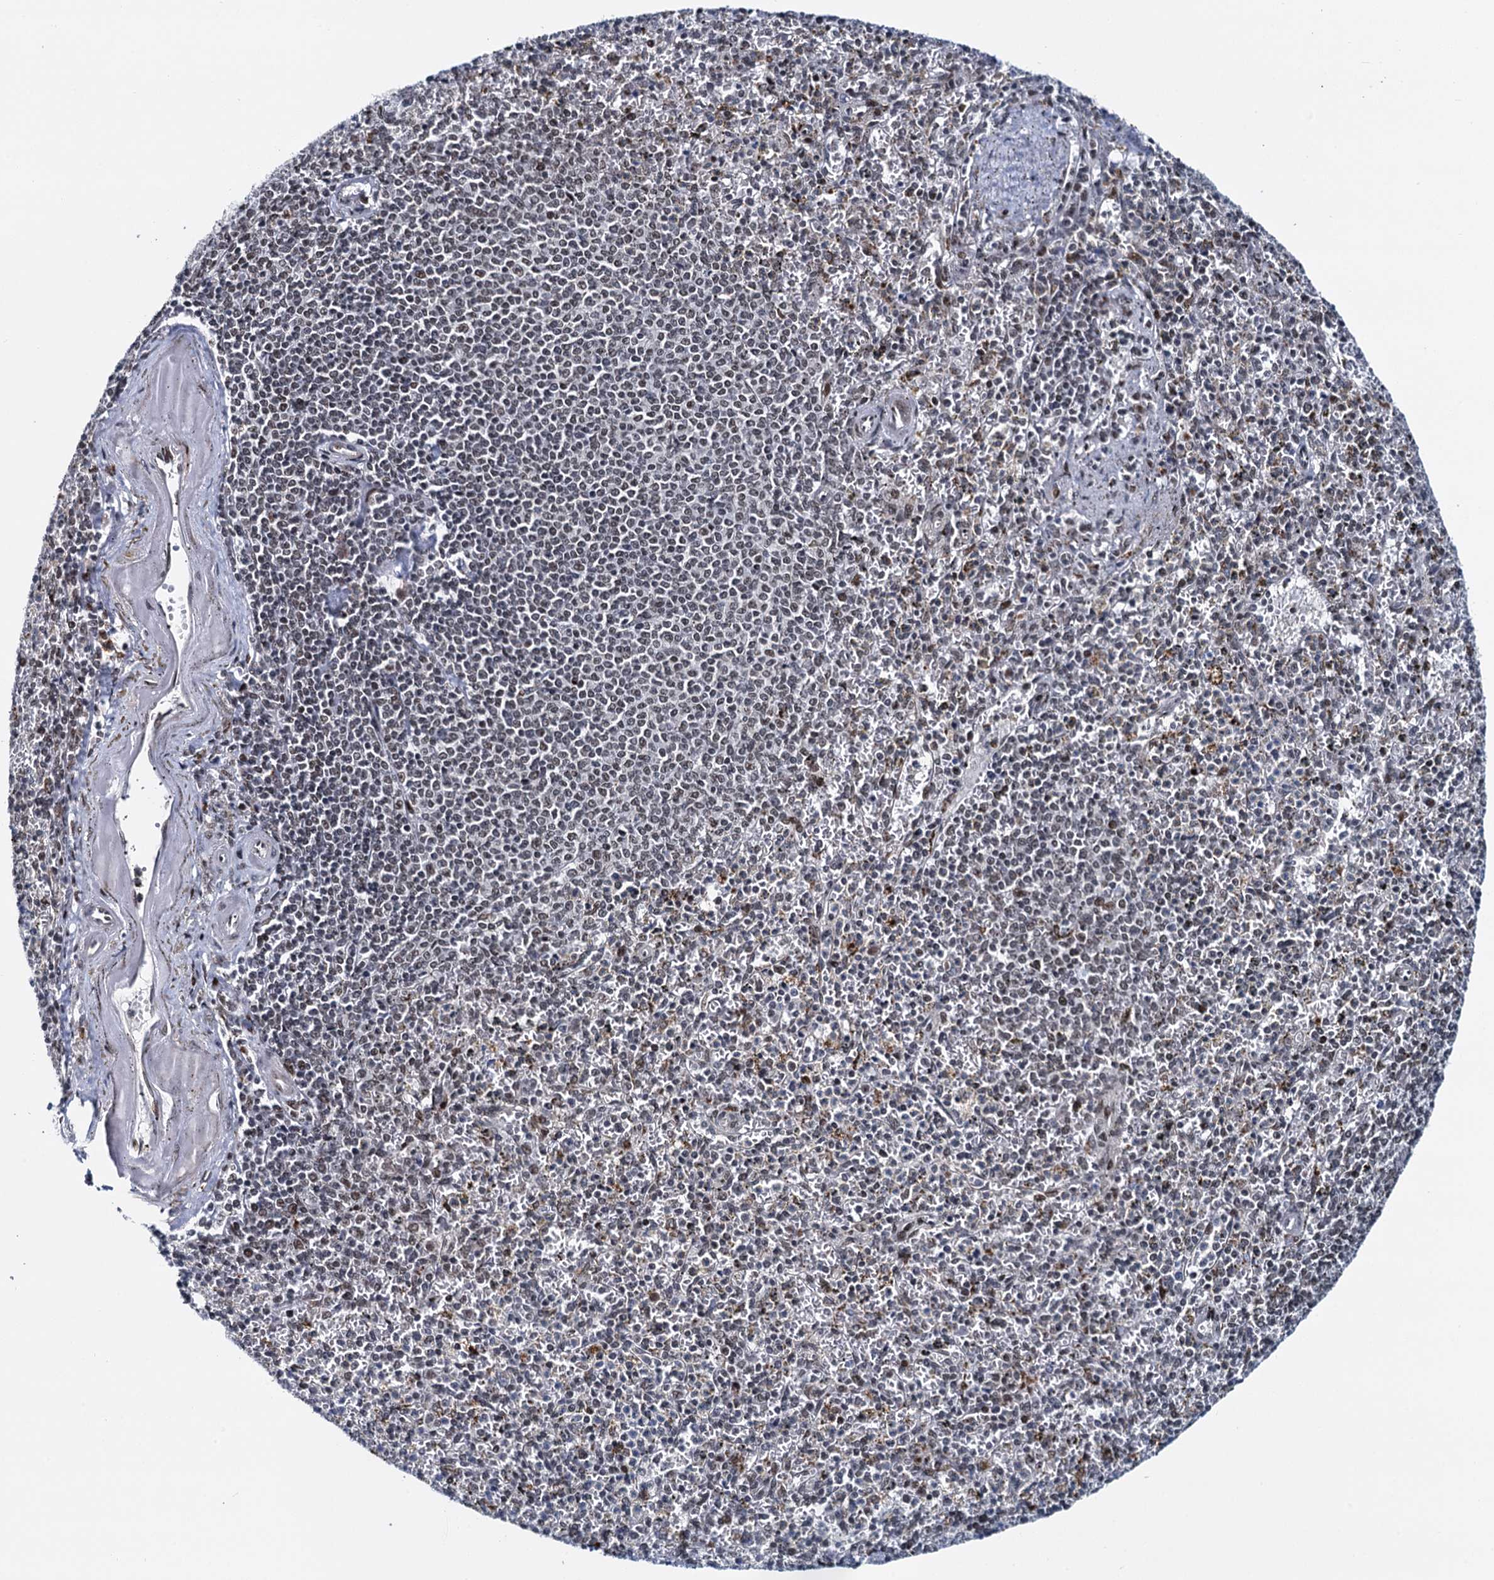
{"staining": {"intensity": "moderate", "quantity": "<25%", "location": "nuclear"}, "tissue": "spleen", "cell_type": "Cells in red pulp", "image_type": "normal", "snomed": [{"axis": "morphology", "description": "Normal tissue, NOS"}, {"axis": "topography", "description": "Spleen"}], "caption": "Cells in red pulp display low levels of moderate nuclear staining in about <25% of cells in unremarkable human spleen.", "gene": "RUFY2", "patient": {"sex": "male", "age": 72}}